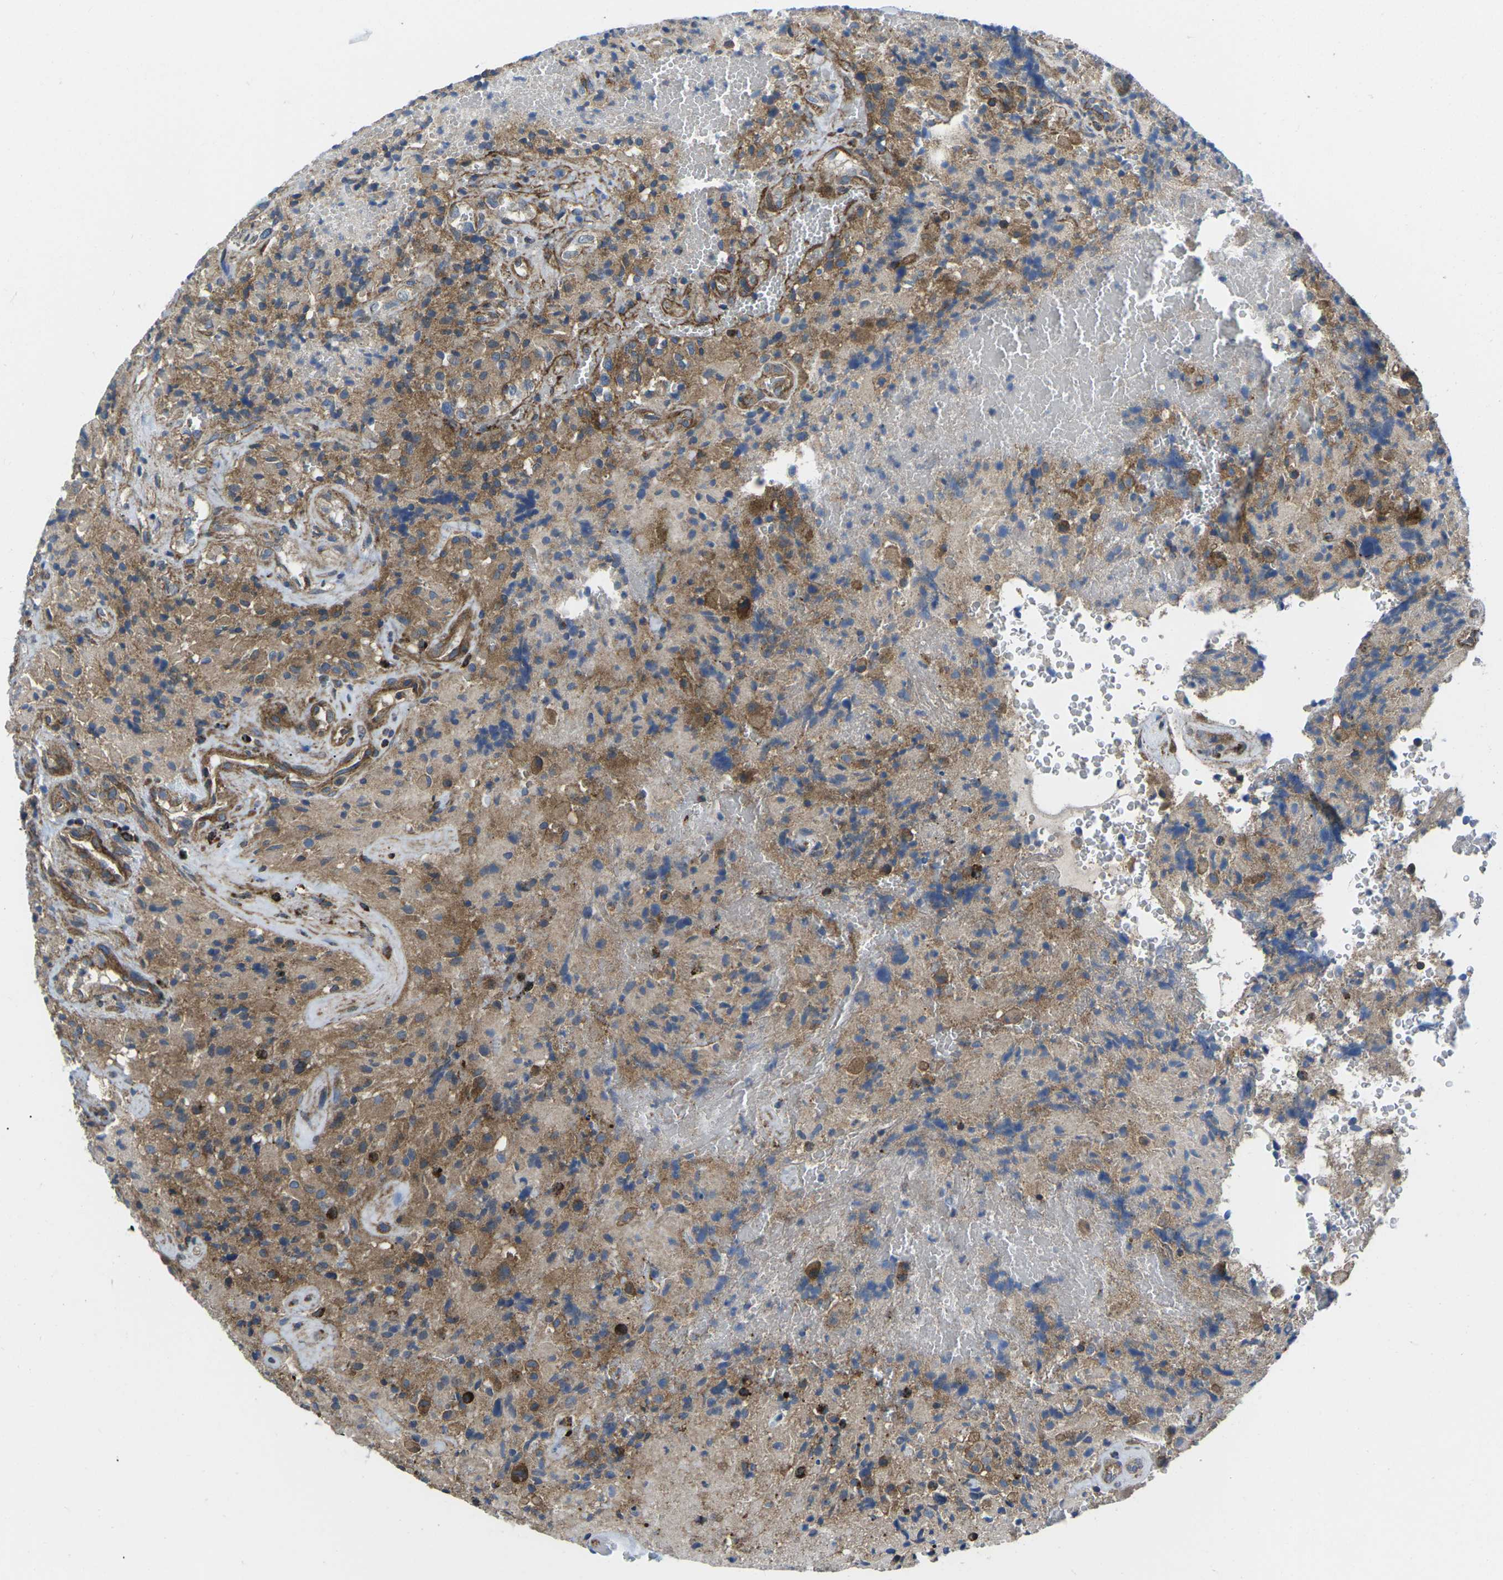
{"staining": {"intensity": "moderate", "quantity": "25%-75%", "location": "cytoplasmic/membranous"}, "tissue": "glioma", "cell_type": "Tumor cells", "image_type": "cancer", "snomed": [{"axis": "morphology", "description": "Glioma, malignant, High grade"}, {"axis": "topography", "description": "Brain"}], "caption": "DAB (3,3'-diaminobenzidine) immunohistochemical staining of glioma exhibits moderate cytoplasmic/membranous protein staining in approximately 25%-75% of tumor cells.", "gene": "DLG1", "patient": {"sex": "male", "age": 71}}